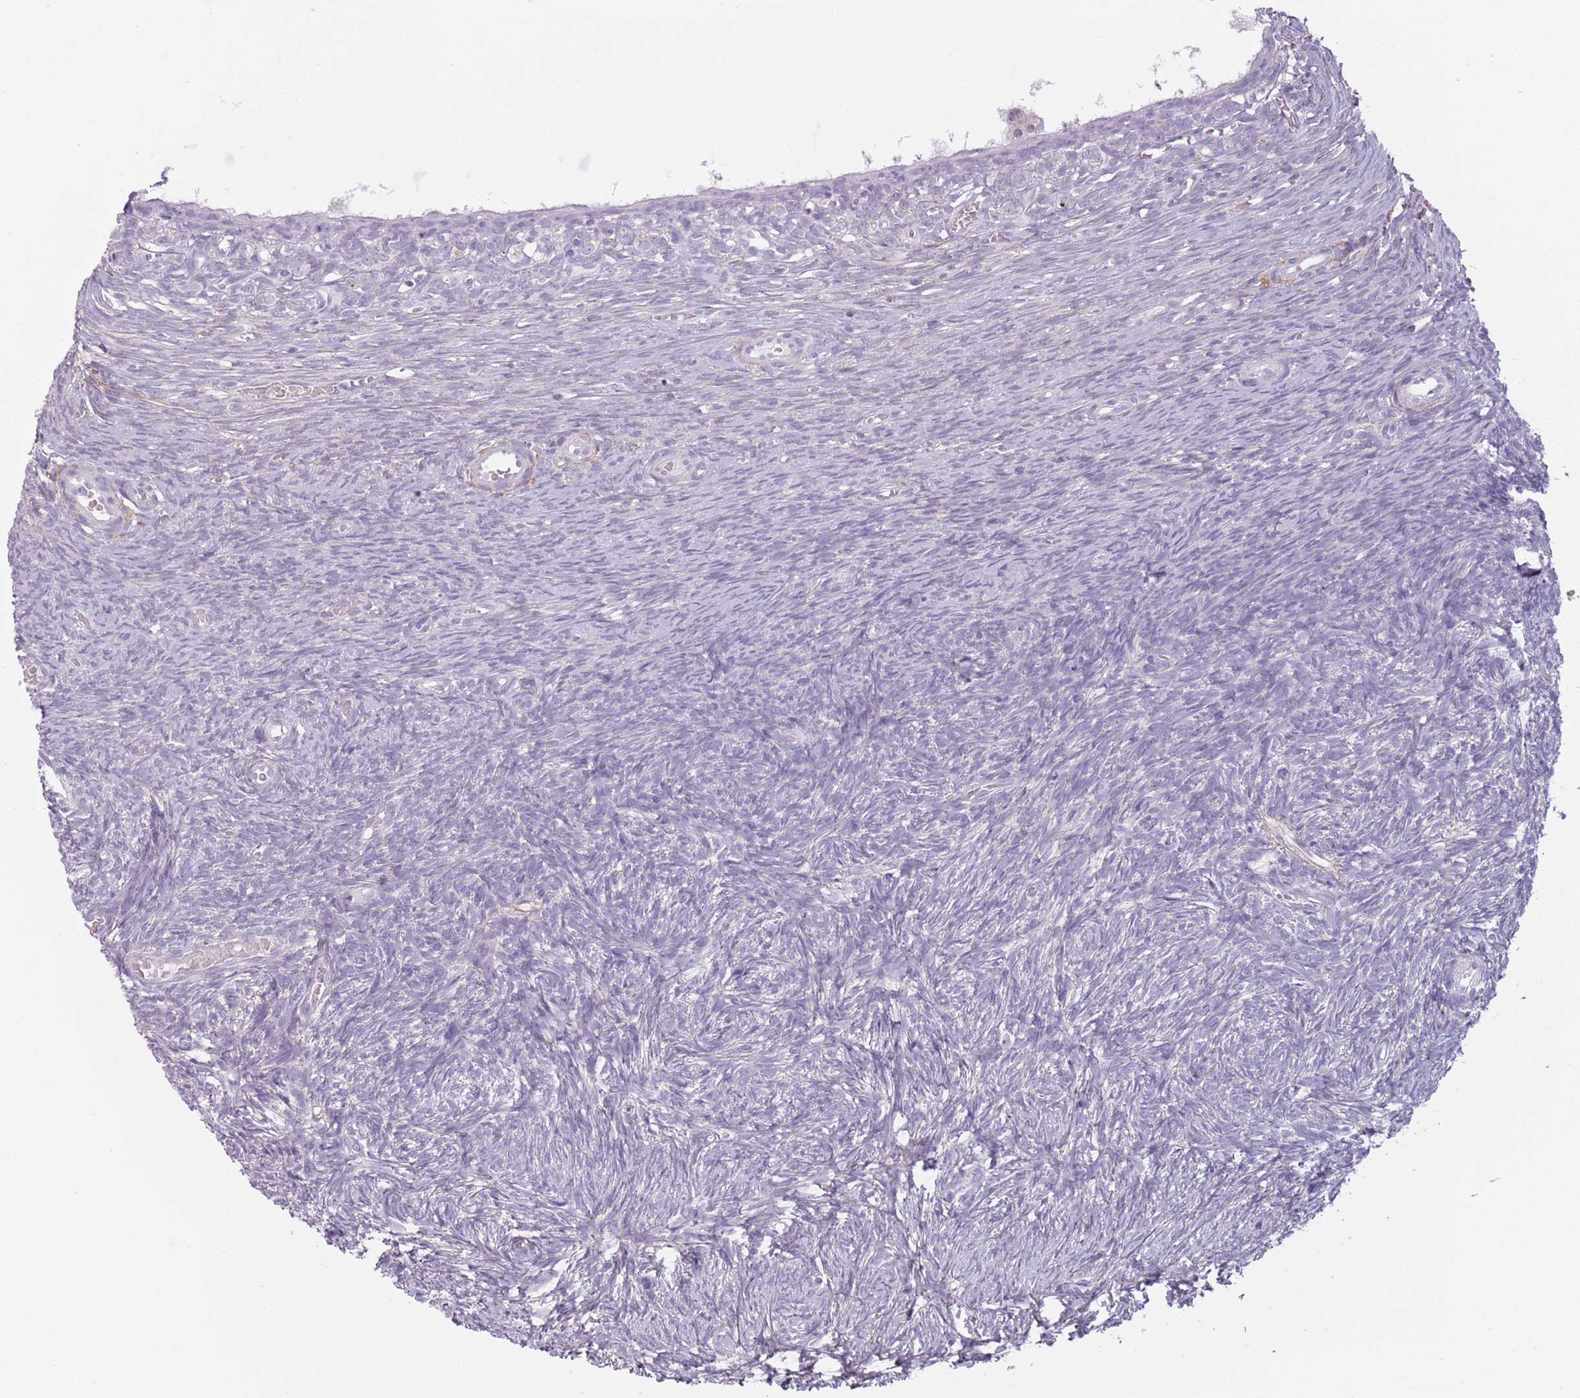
{"staining": {"intensity": "negative", "quantity": "none", "location": "none"}, "tissue": "ovary", "cell_type": "Follicle cells", "image_type": "normal", "snomed": [{"axis": "morphology", "description": "Normal tissue, NOS"}, {"axis": "topography", "description": "Ovary"}], "caption": "The photomicrograph demonstrates no staining of follicle cells in benign ovary. (Stains: DAB (3,3'-diaminobenzidine) IHC with hematoxylin counter stain, Microscopy: brightfield microscopy at high magnification).", "gene": "MEGF8", "patient": {"sex": "female", "age": 39}}